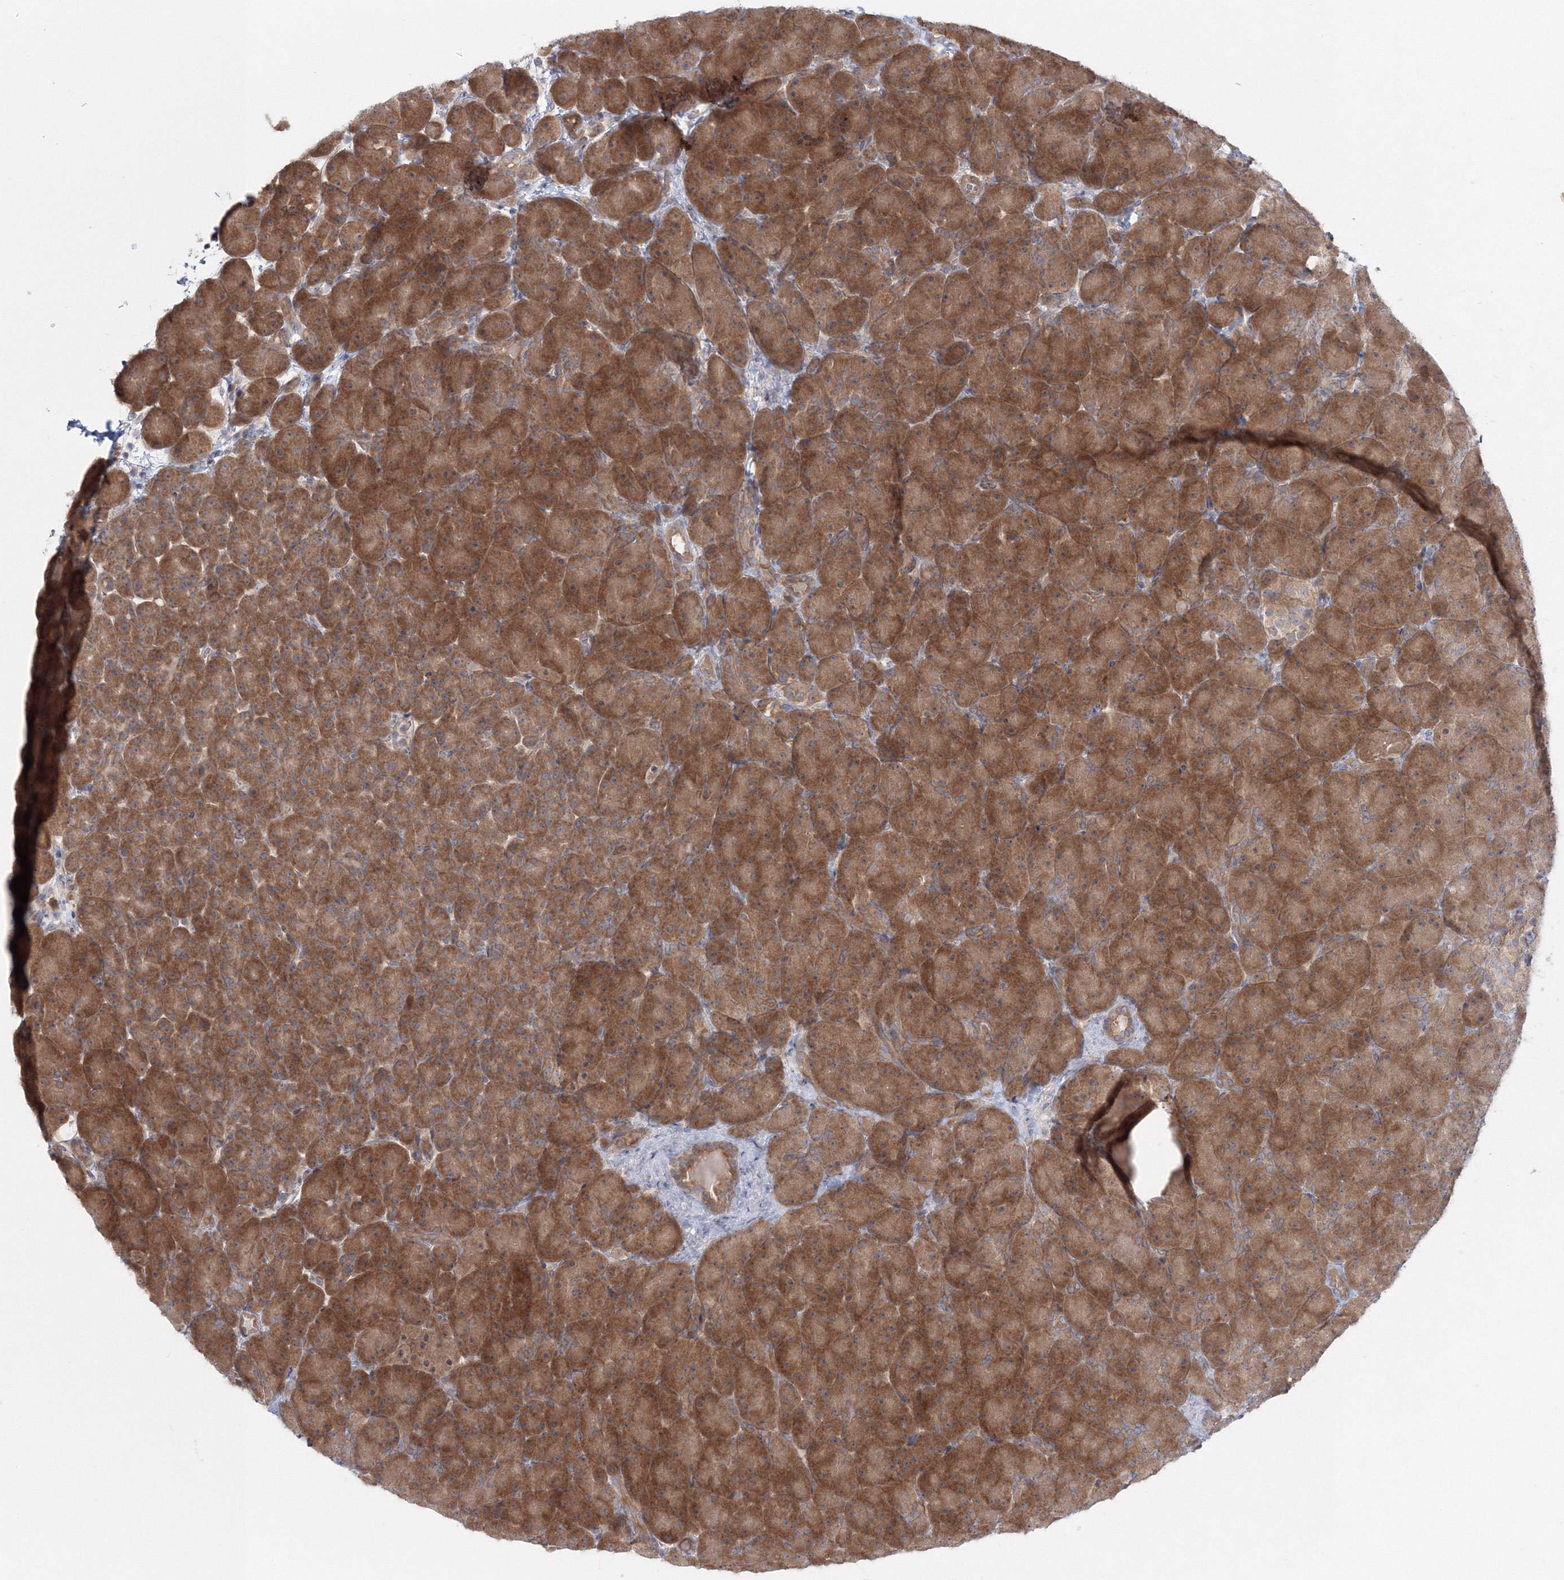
{"staining": {"intensity": "moderate", "quantity": ">75%", "location": "cytoplasmic/membranous"}, "tissue": "pancreas", "cell_type": "Exocrine glandular cells", "image_type": "normal", "snomed": [{"axis": "morphology", "description": "Normal tissue, NOS"}, {"axis": "topography", "description": "Pancreas"}], "caption": "The image demonstrates immunohistochemical staining of unremarkable pancreas. There is moderate cytoplasmic/membranous positivity is identified in approximately >75% of exocrine glandular cells. The protein of interest is shown in brown color, while the nuclei are stained blue.", "gene": "IPMK", "patient": {"sex": "male", "age": 66}}